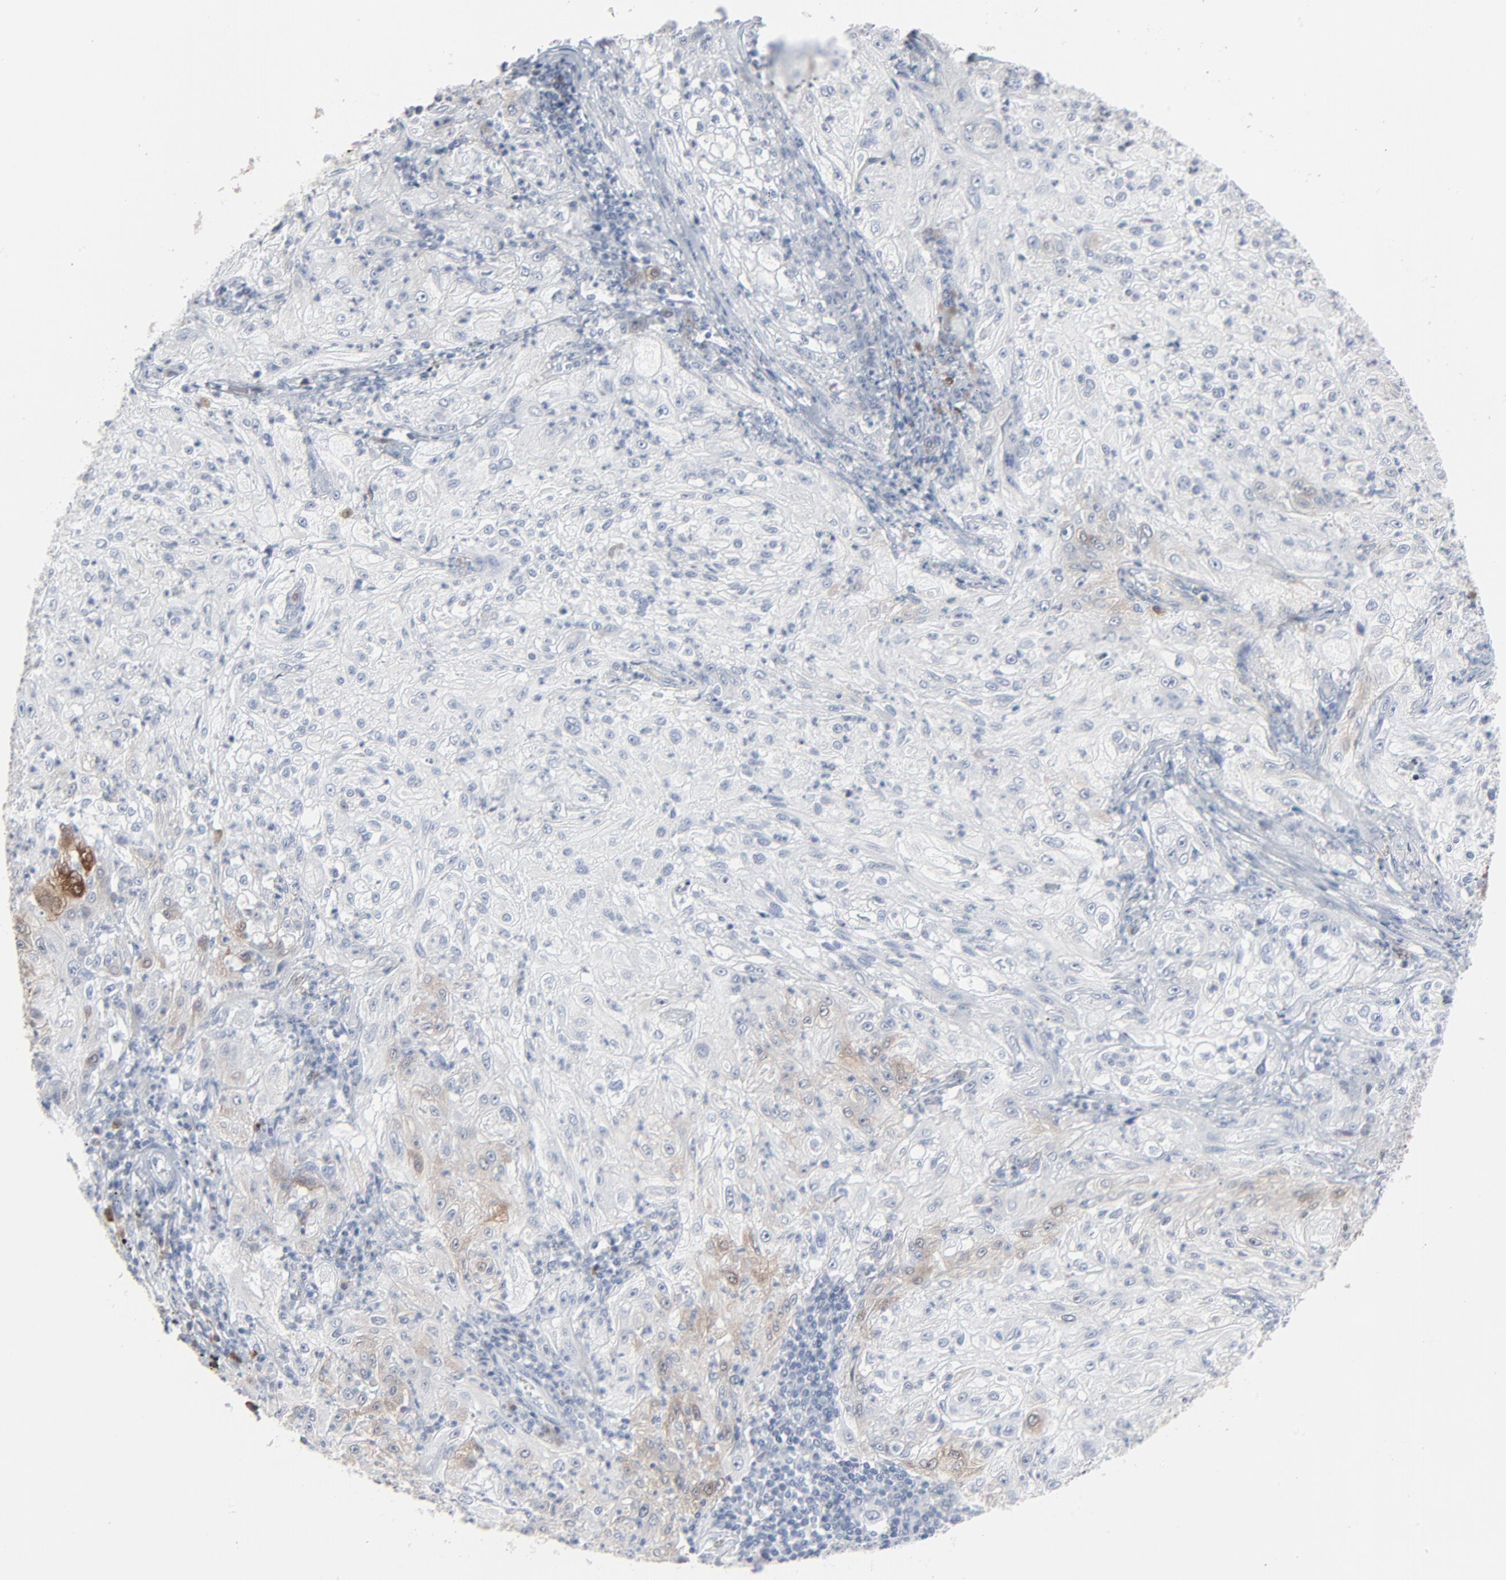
{"staining": {"intensity": "weak", "quantity": "<25%", "location": "cytoplasmic/membranous"}, "tissue": "lung cancer", "cell_type": "Tumor cells", "image_type": "cancer", "snomed": [{"axis": "morphology", "description": "Inflammation, NOS"}, {"axis": "morphology", "description": "Squamous cell carcinoma, NOS"}, {"axis": "topography", "description": "Lymph node"}, {"axis": "topography", "description": "Soft tissue"}, {"axis": "topography", "description": "Lung"}], "caption": "The image demonstrates no significant positivity in tumor cells of lung cancer. The staining is performed using DAB brown chromogen with nuclei counter-stained in using hematoxylin.", "gene": "PHGDH", "patient": {"sex": "male", "age": 66}}